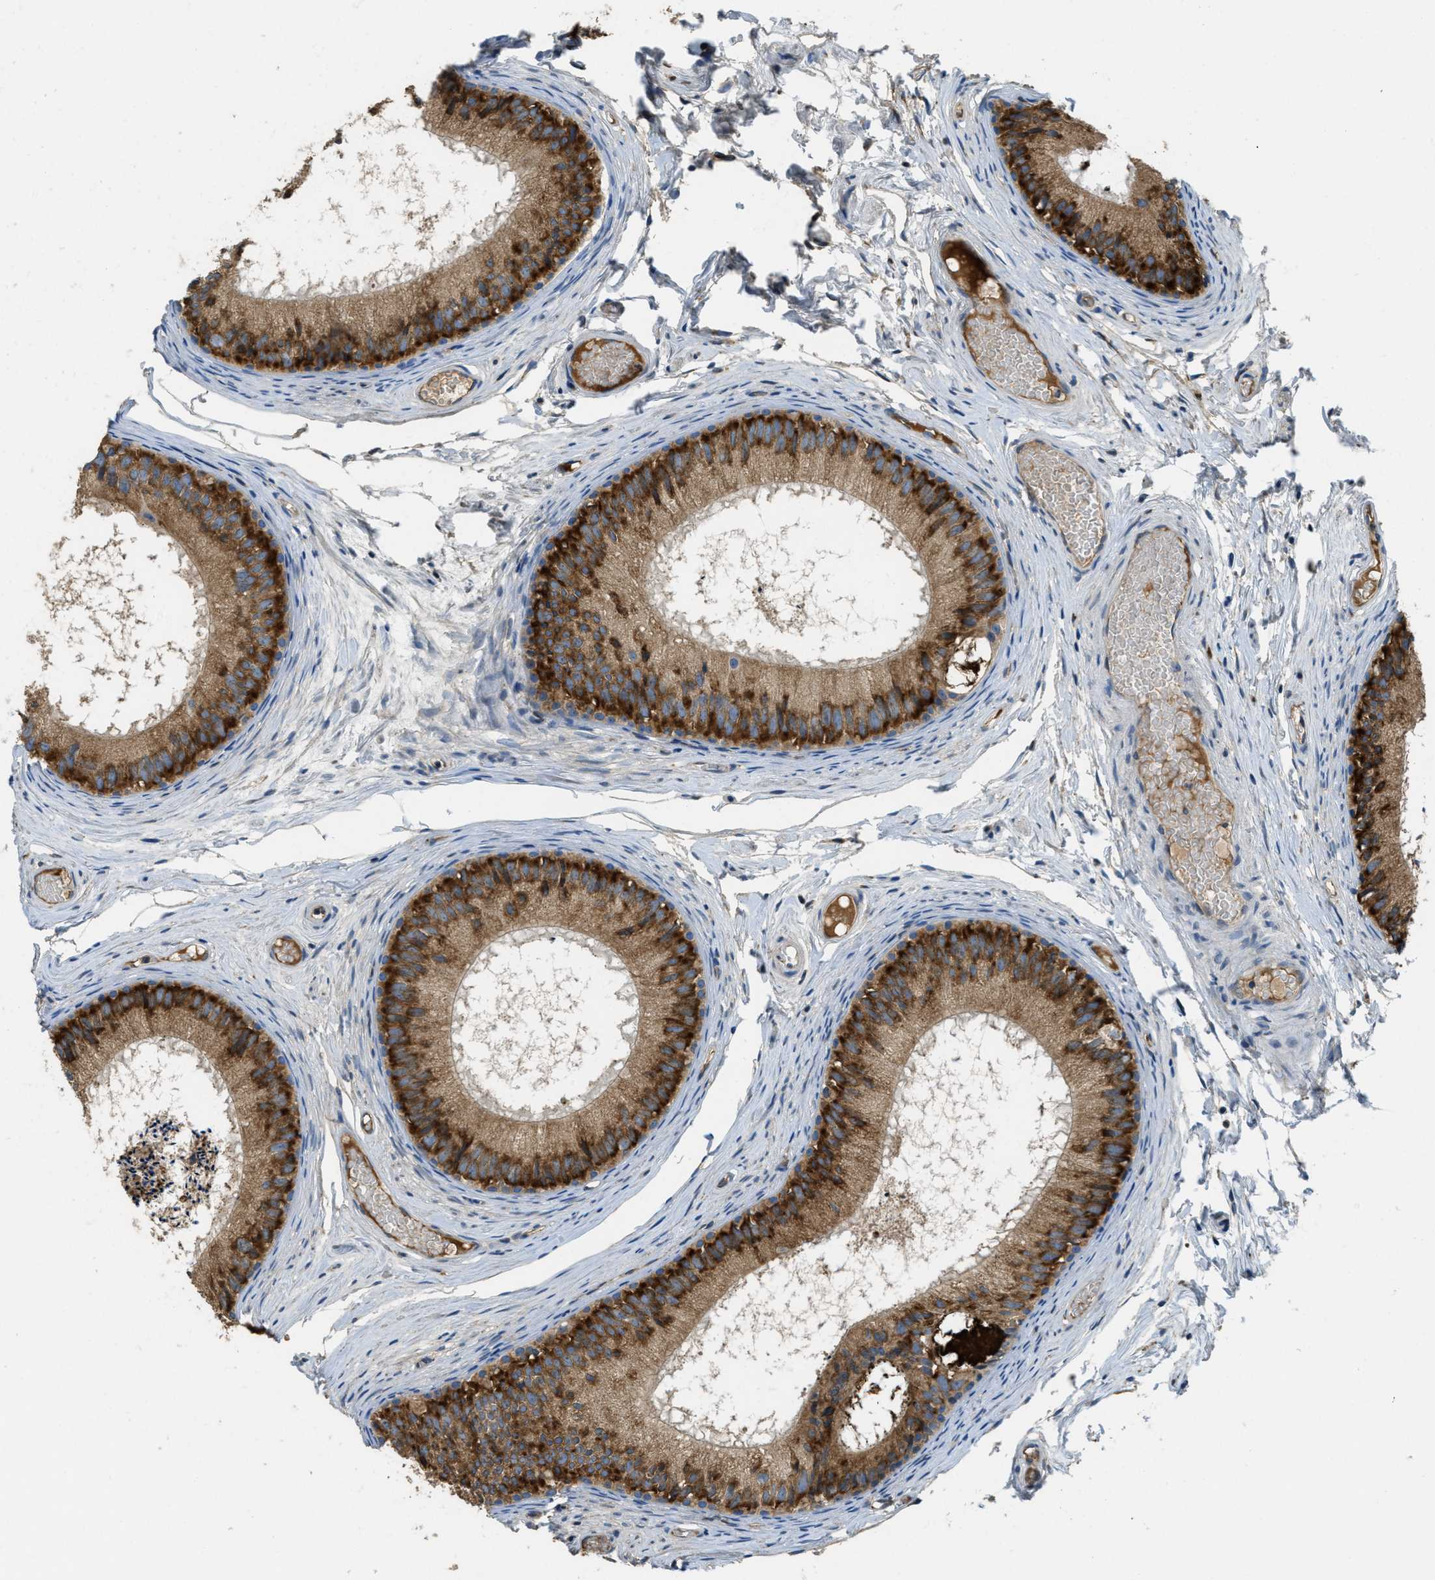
{"staining": {"intensity": "strong", "quantity": ">75%", "location": "cytoplasmic/membranous"}, "tissue": "epididymis", "cell_type": "Glandular cells", "image_type": "normal", "snomed": [{"axis": "morphology", "description": "Normal tissue, NOS"}, {"axis": "topography", "description": "Epididymis"}], "caption": "Glandular cells display high levels of strong cytoplasmic/membranous expression in about >75% of cells in unremarkable epididymis.", "gene": "SSR1", "patient": {"sex": "male", "age": 46}}